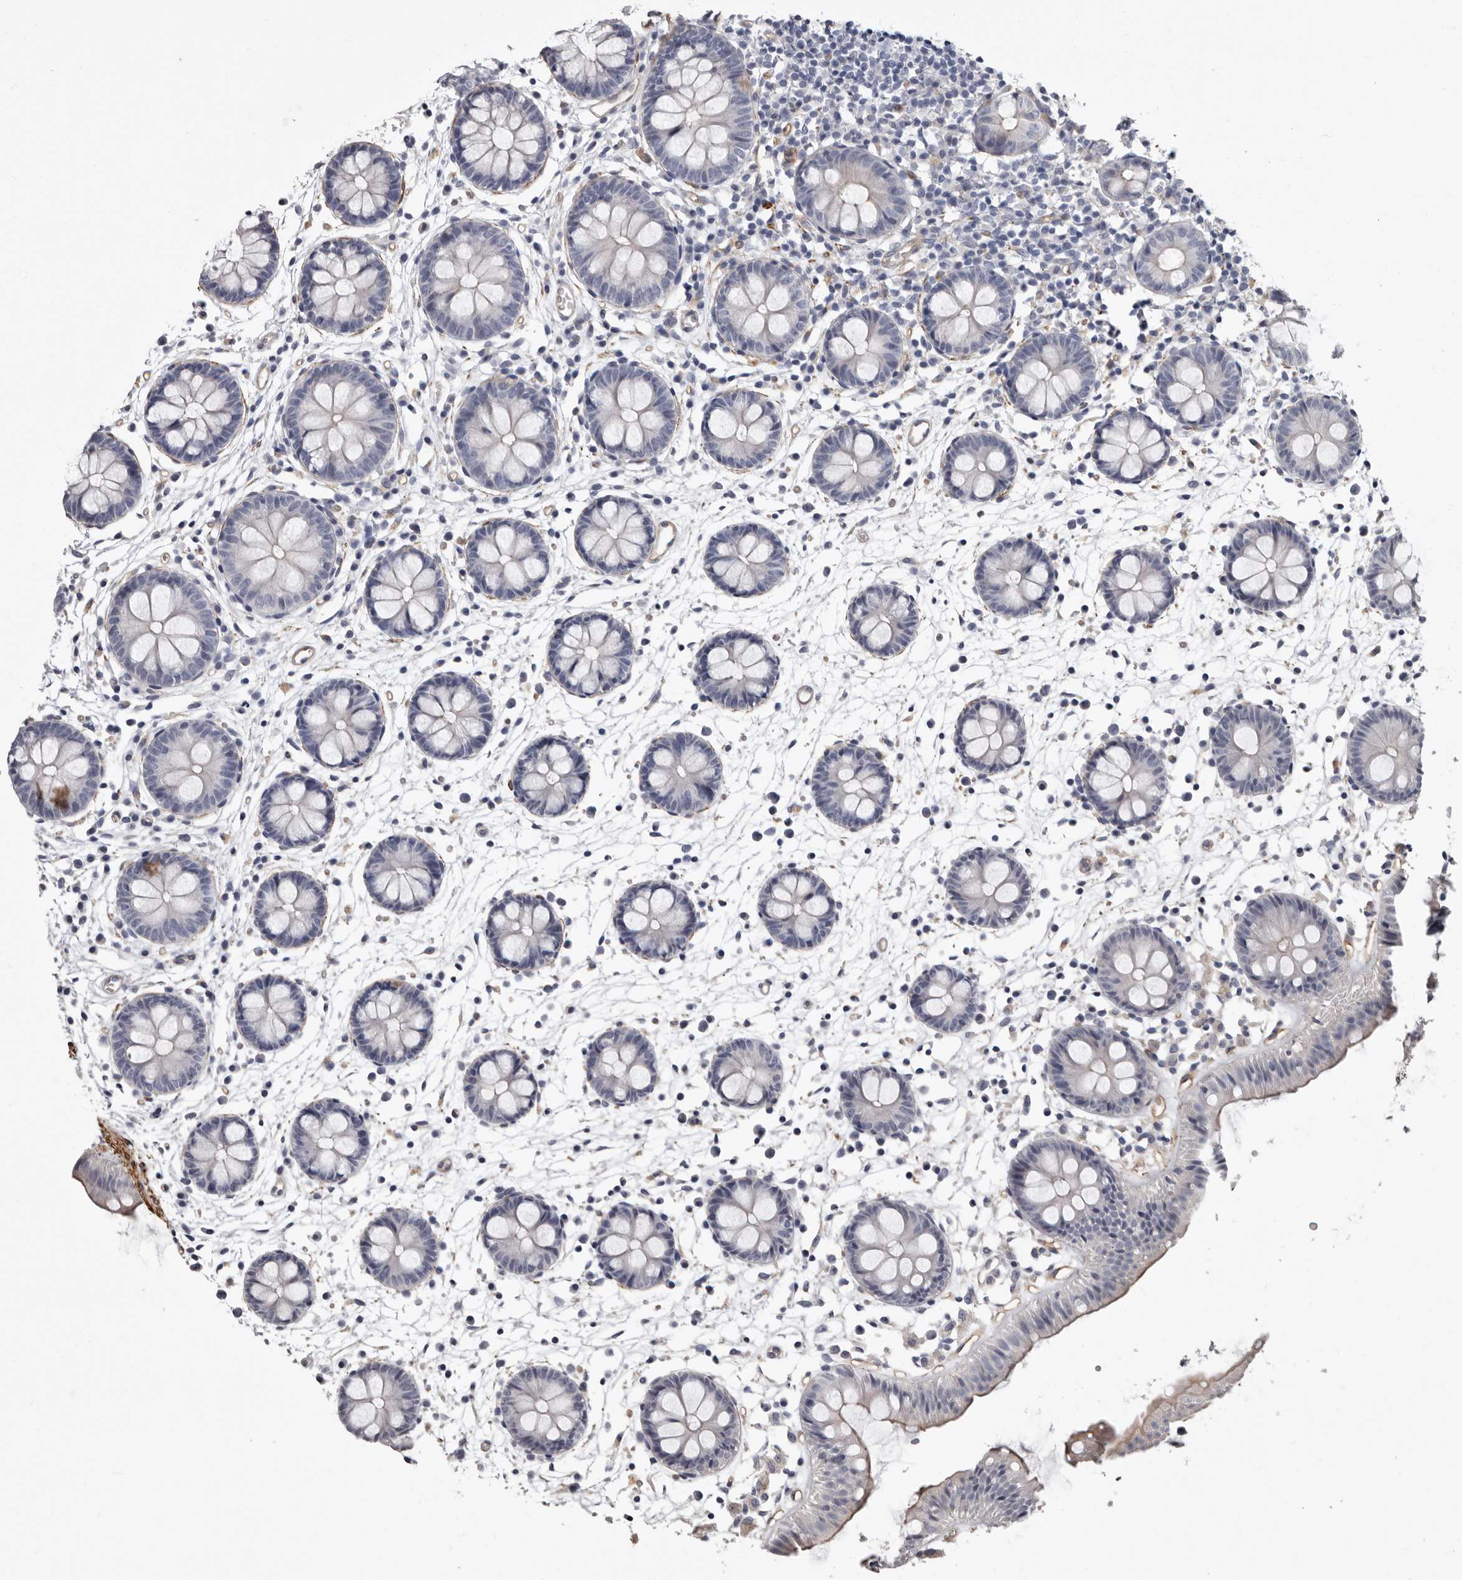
{"staining": {"intensity": "moderate", "quantity": "<25%", "location": "cytoplasmic/membranous"}, "tissue": "colon", "cell_type": "Endothelial cells", "image_type": "normal", "snomed": [{"axis": "morphology", "description": "Normal tissue, NOS"}, {"axis": "topography", "description": "Colon"}], "caption": "Immunohistochemistry image of unremarkable colon: colon stained using immunohistochemistry (IHC) displays low levels of moderate protein expression localized specifically in the cytoplasmic/membranous of endothelial cells, appearing as a cytoplasmic/membranous brown color.", "gene": "ADGRL4", "patient": {"sex": "male", "age": 56}}